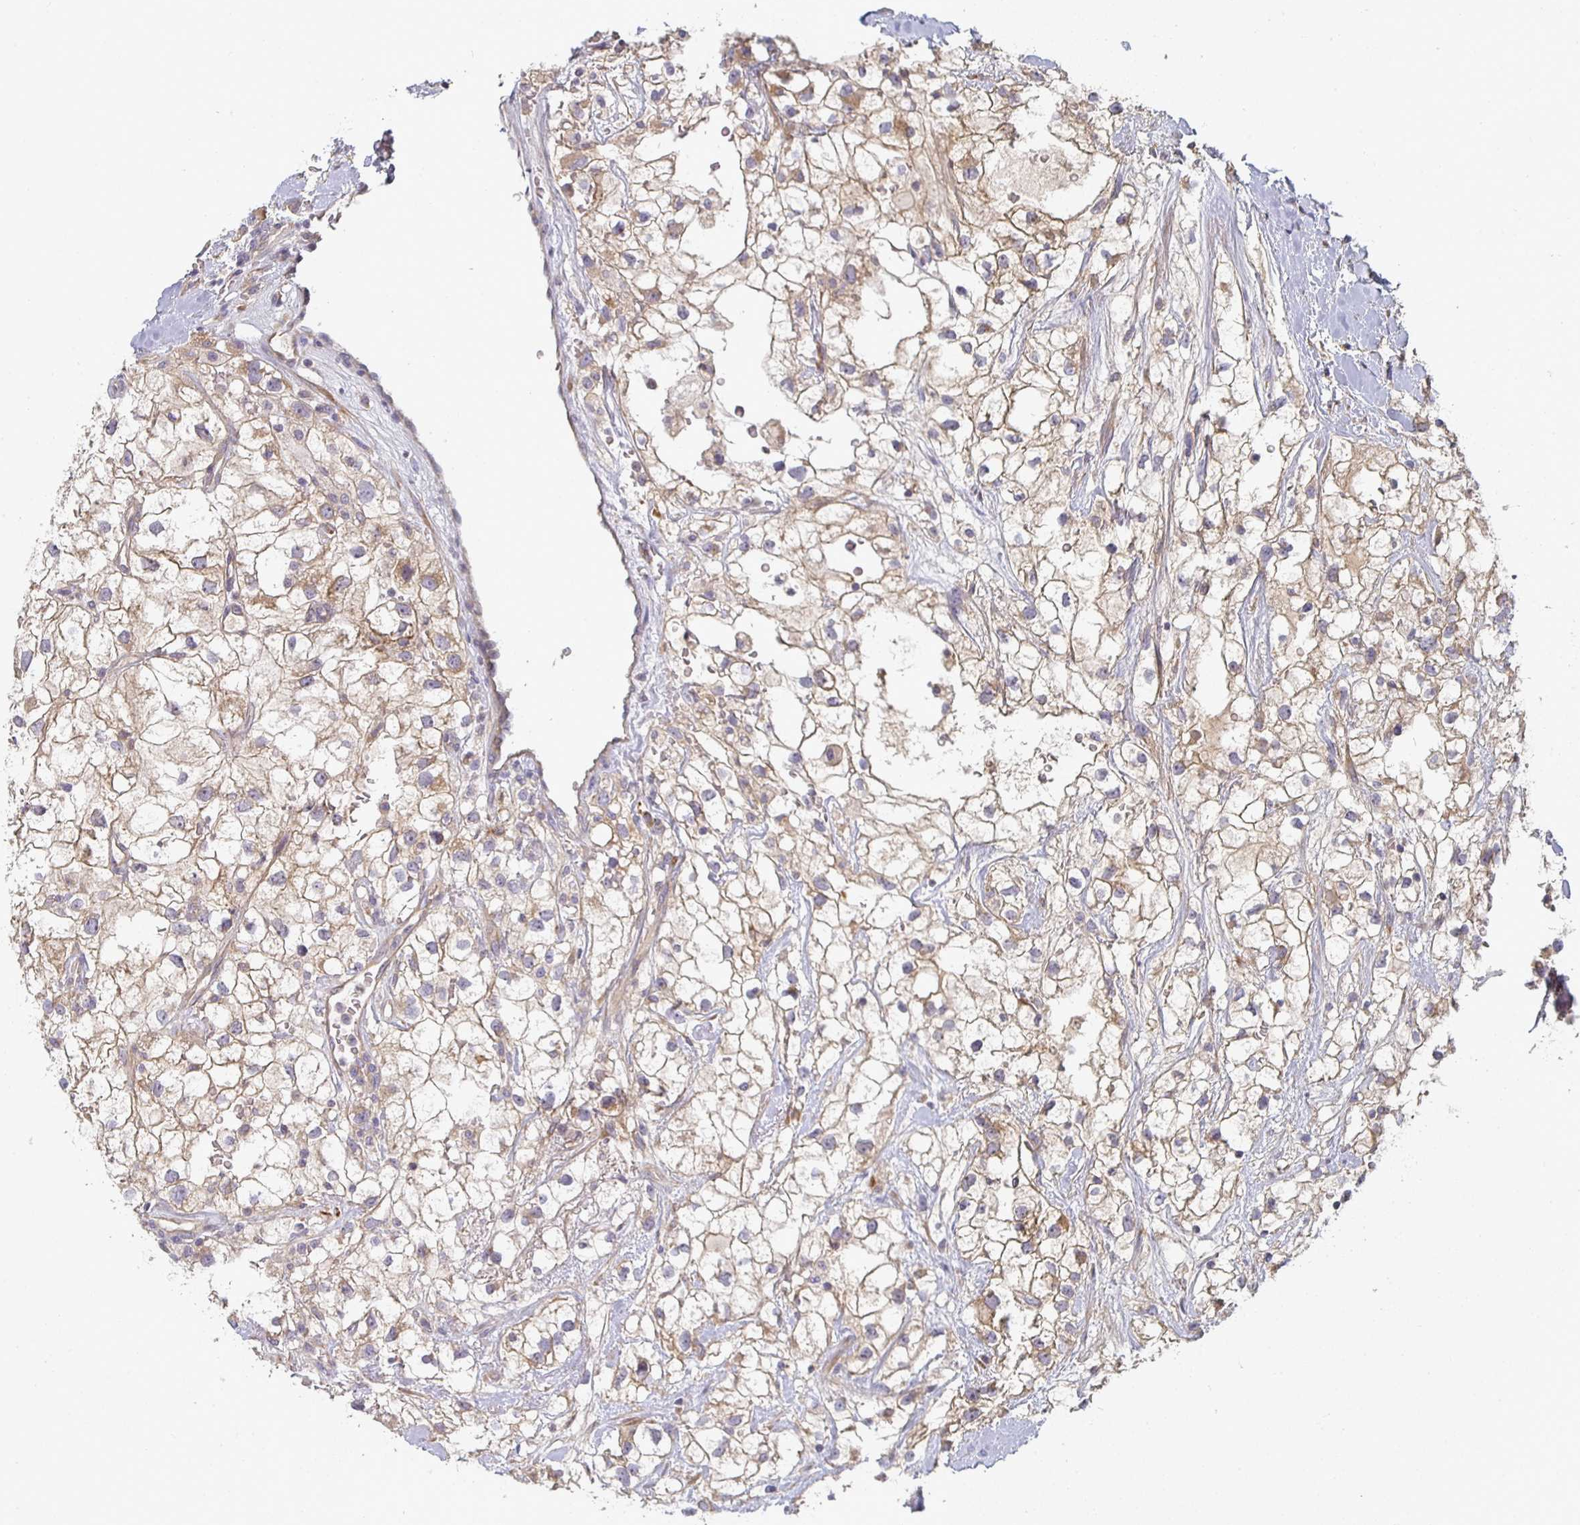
{"staining": {"intensity": "weak", "quantity": ">75%", "location": "cytoplasmic/membranous"}, "tissue": "renal cancer", "cell_type": "Tumor cells", "image_type": "cancer", "snomed": [{"axis": "morphology", "description": "Adenocarcinoma, NOS"}, {"axis": "topography", "description": "Kidney"}], "caption": "Protein staining of renal adenocarcinoma tissue displays weak cytoplasmic/membranous expression in approximately >75% of tumor cells.", "gene": "CTHRC1", "patient": {"sex": "male", "age": 59}}